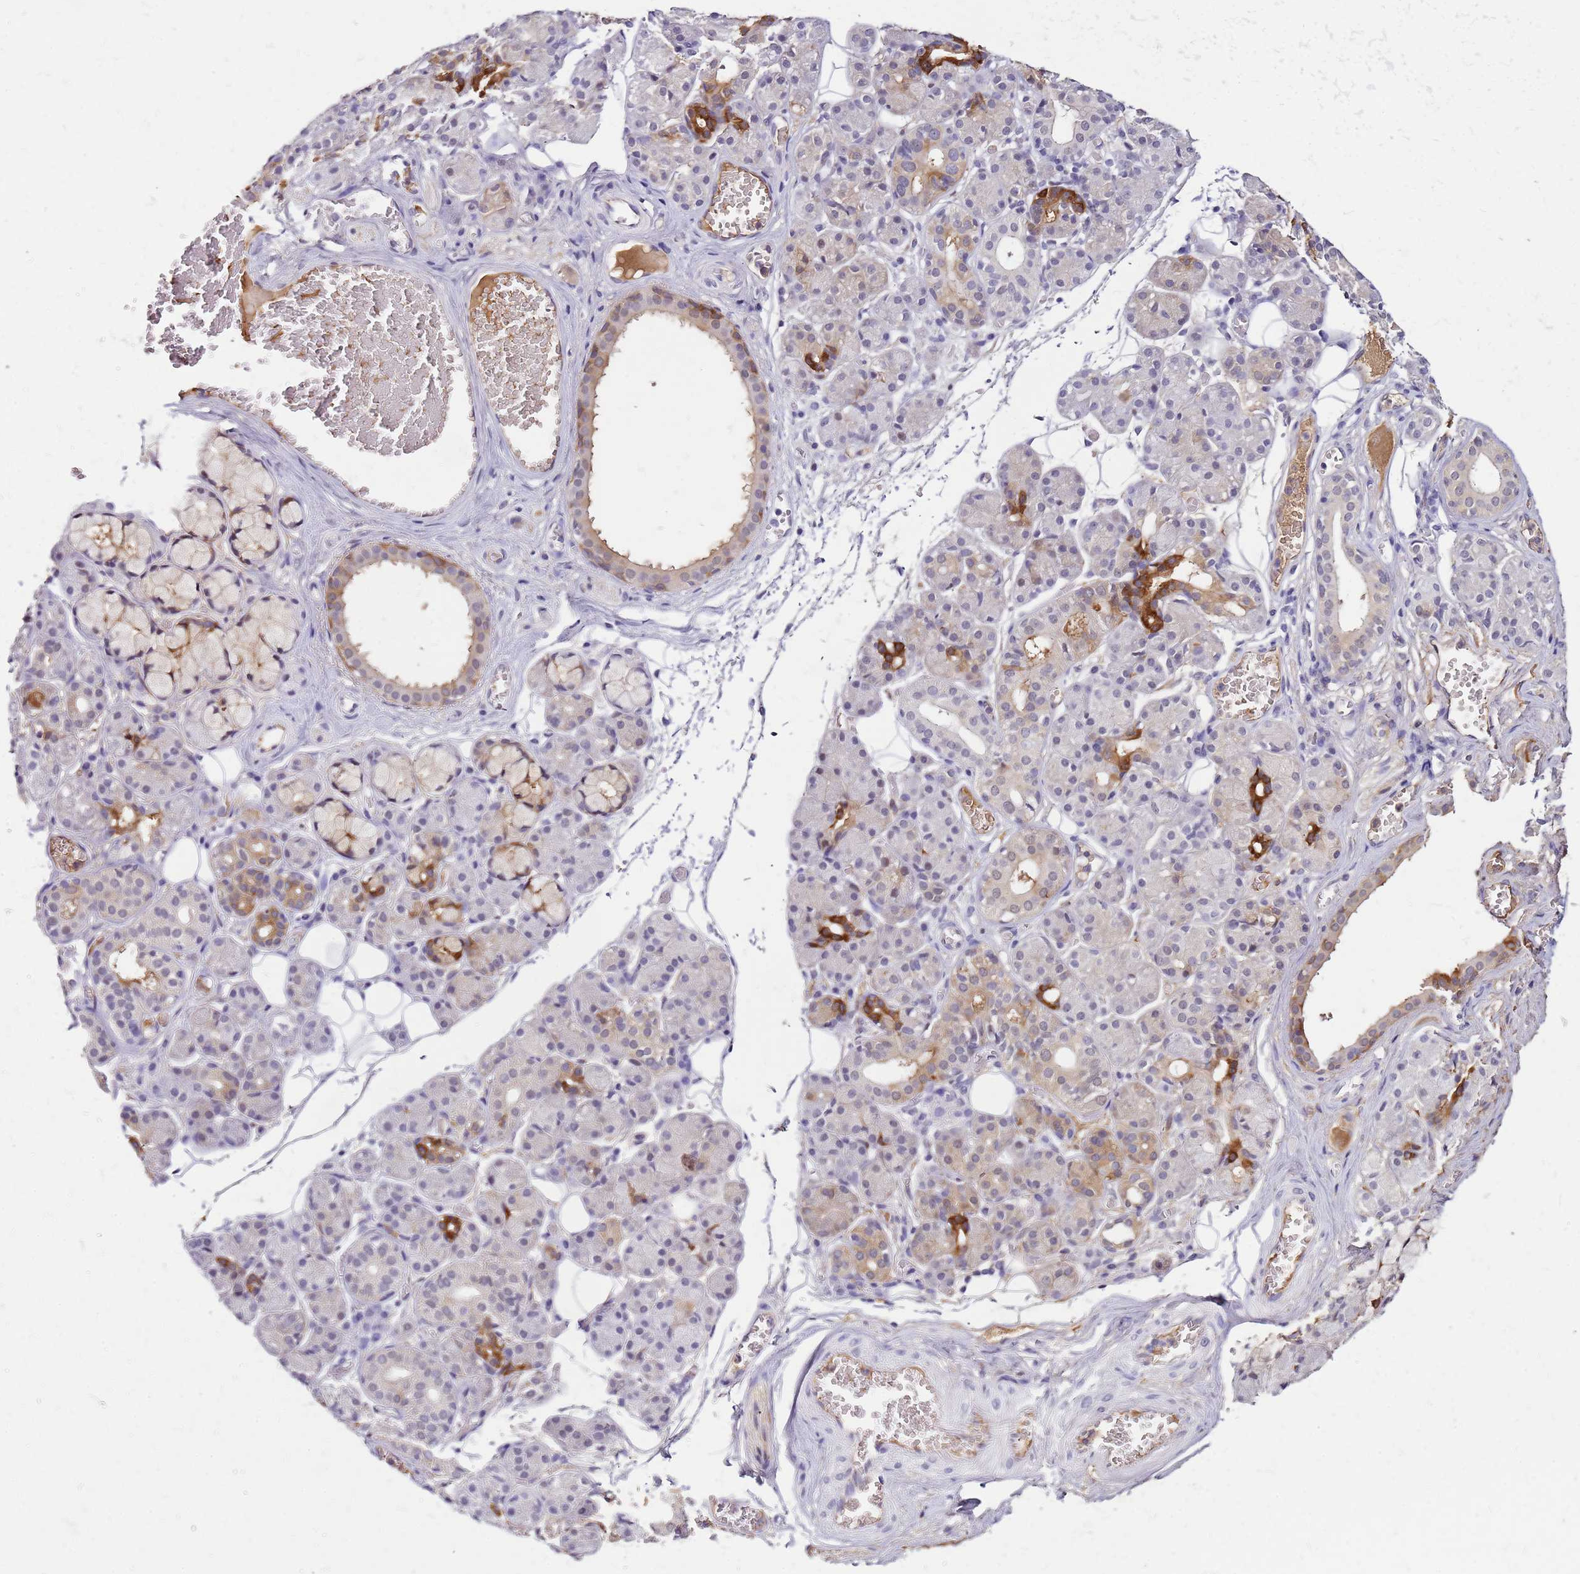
{"staining": {"intensity": "strong", "quantity": "<25%", "location": "cytoplasmic/membranous,nuclear"}, "tissue": "salivary gland", "cell_type": "Glandular cells", "image_type": "normal", "snomed": [{"axis": "morphology", "description": "Normal tissue, NOS"}, {"axis": "topography", "description": "Salivary gland"}], "caption": "Immunohistochemical staining of unremarkable salivary gland reveals medium levels of strong cytoplasmic/membranous,nuclear positivity in about <25% of glandular cells.", "gene": "ALDH1A3", "patient": {"sex": "male", "age": 63}}